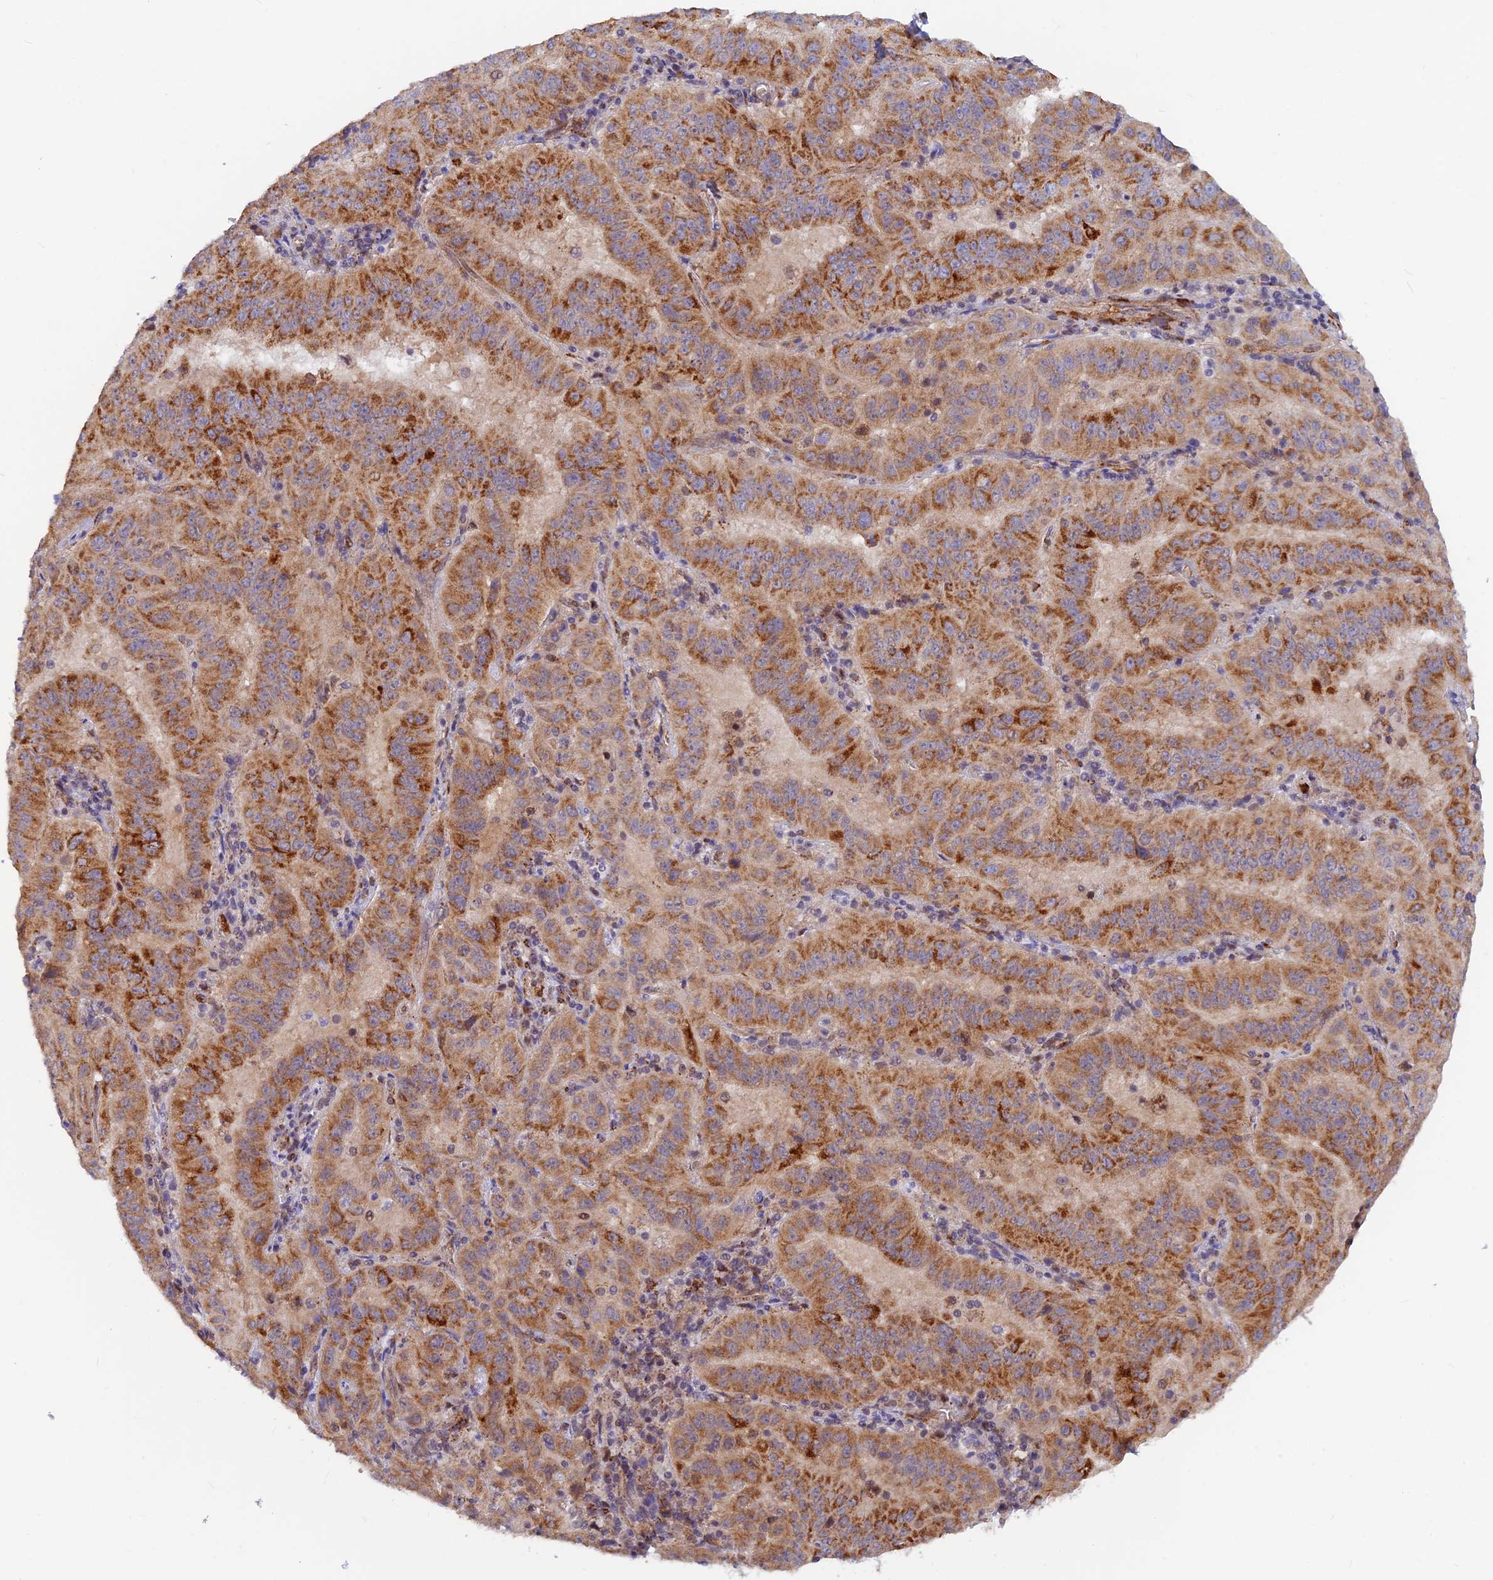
{"staining": {"intensity": "moderate", "quantity": ">75%", "location": "cytoplasmic/membranous"}, "tissue": "pancreatic cancer", "cell_type": "Tumor cells", "image_type": "cancer", "snomed": [{"axis": "morphology", "description": "Adenocarcinoma, NOS"}, {"axis": "topography", "description": "Pancreas"}], "caption": "Approximately >75% of tumor cells in adenocarcinoma (pancreatic) display moderate cytoplasmic/membranous protein staining as visualized by brown immunohistochemical staining.", "gene": "VSTM2L", "patient": {"sex": "male", "age": 63}}